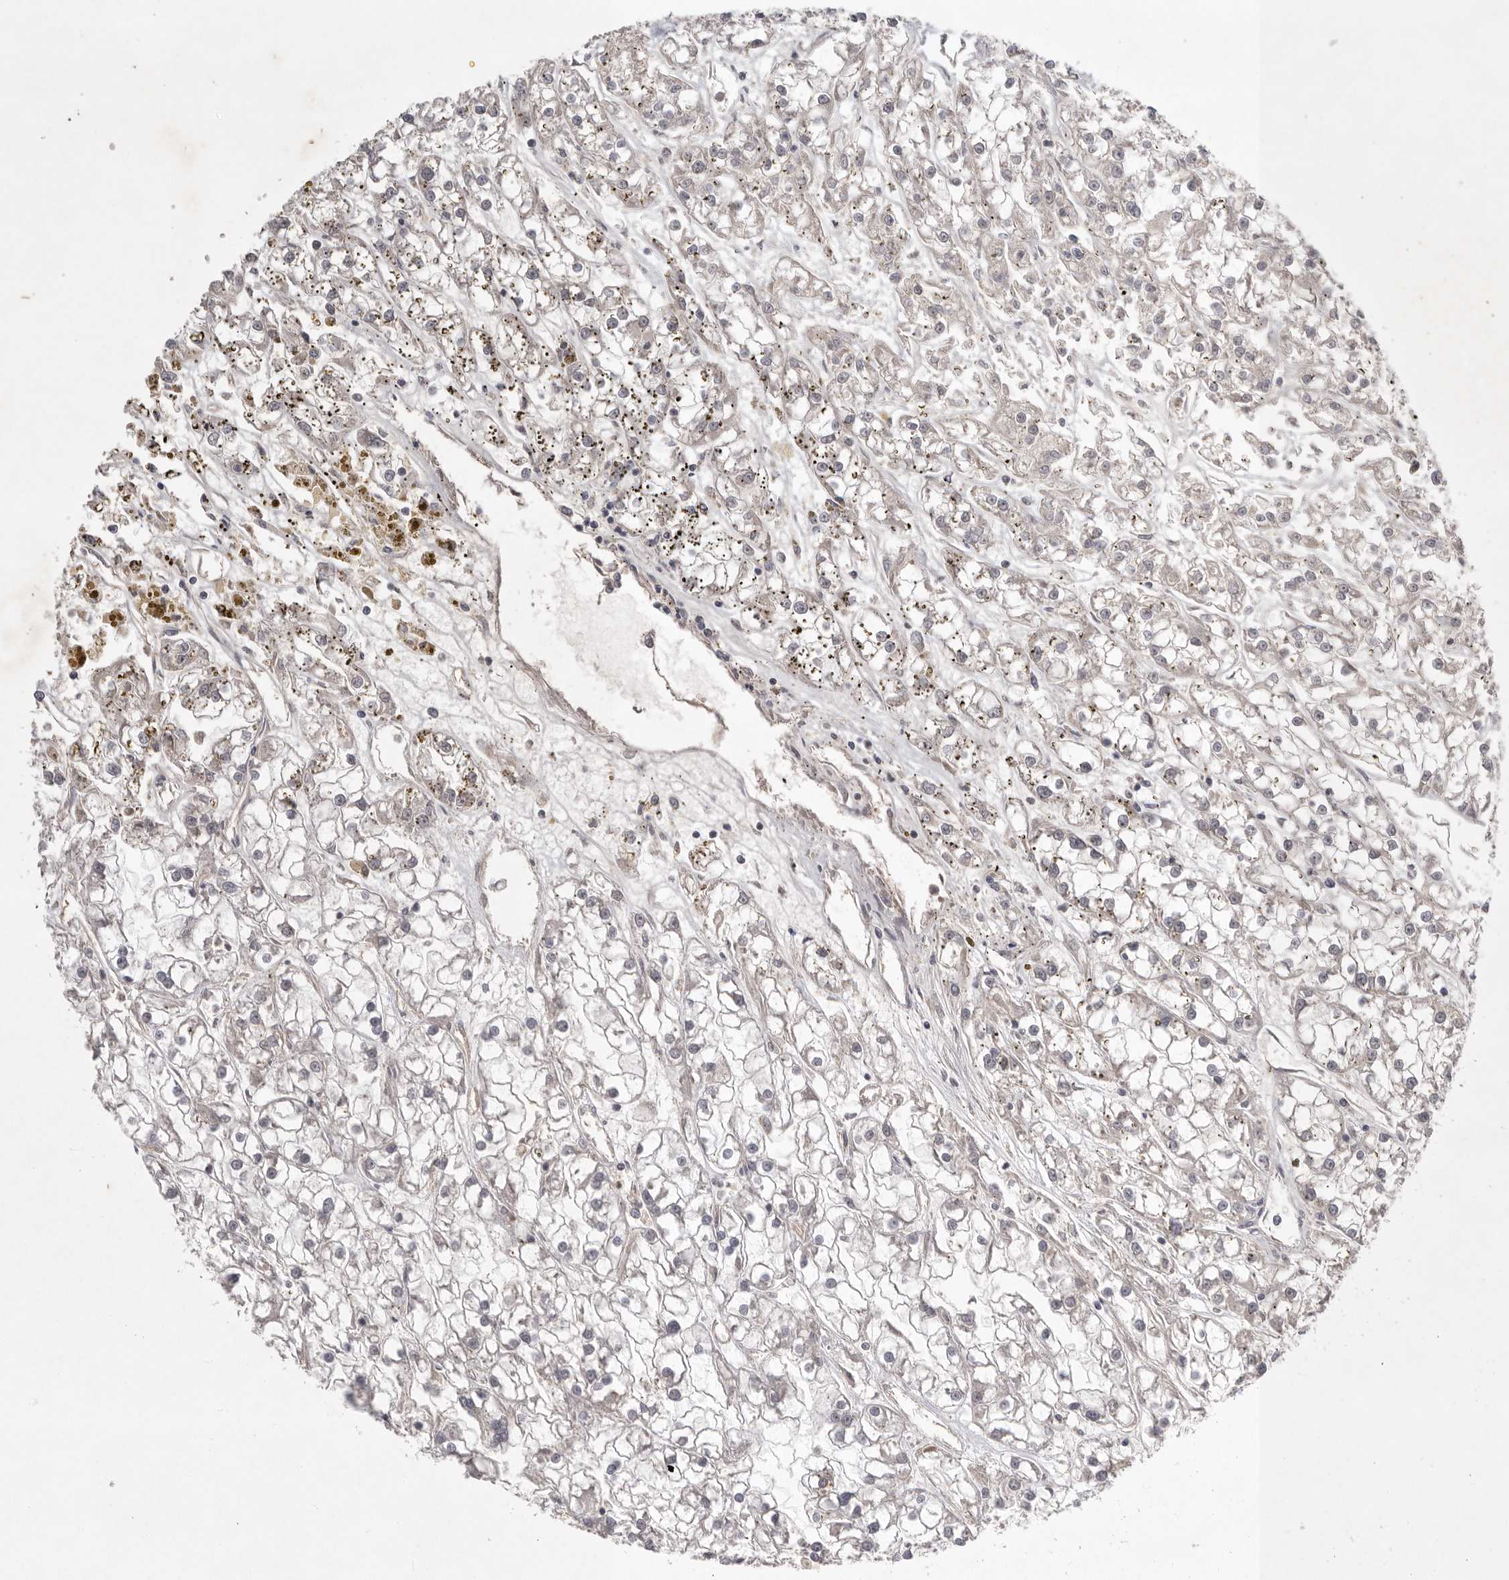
{"staining": {"intensity": "negative", "quantity": "none", "location": "none"}, "tissue": "renal cancer", "cell_type": "Tumor cells", "image_type": "cancer", "snomed": [{"axis": "morphology", "description": "Adenocarcinoma, NOS"}, {"axis": "topography", "description": "Kidney"}], "caption": "Adenocarcinoma (renal) was stained to show a protein in brown. There is no significant staining in tumor cells.", "gene": "NRCAM", "patient": {"sex": "female", "age": 52}}